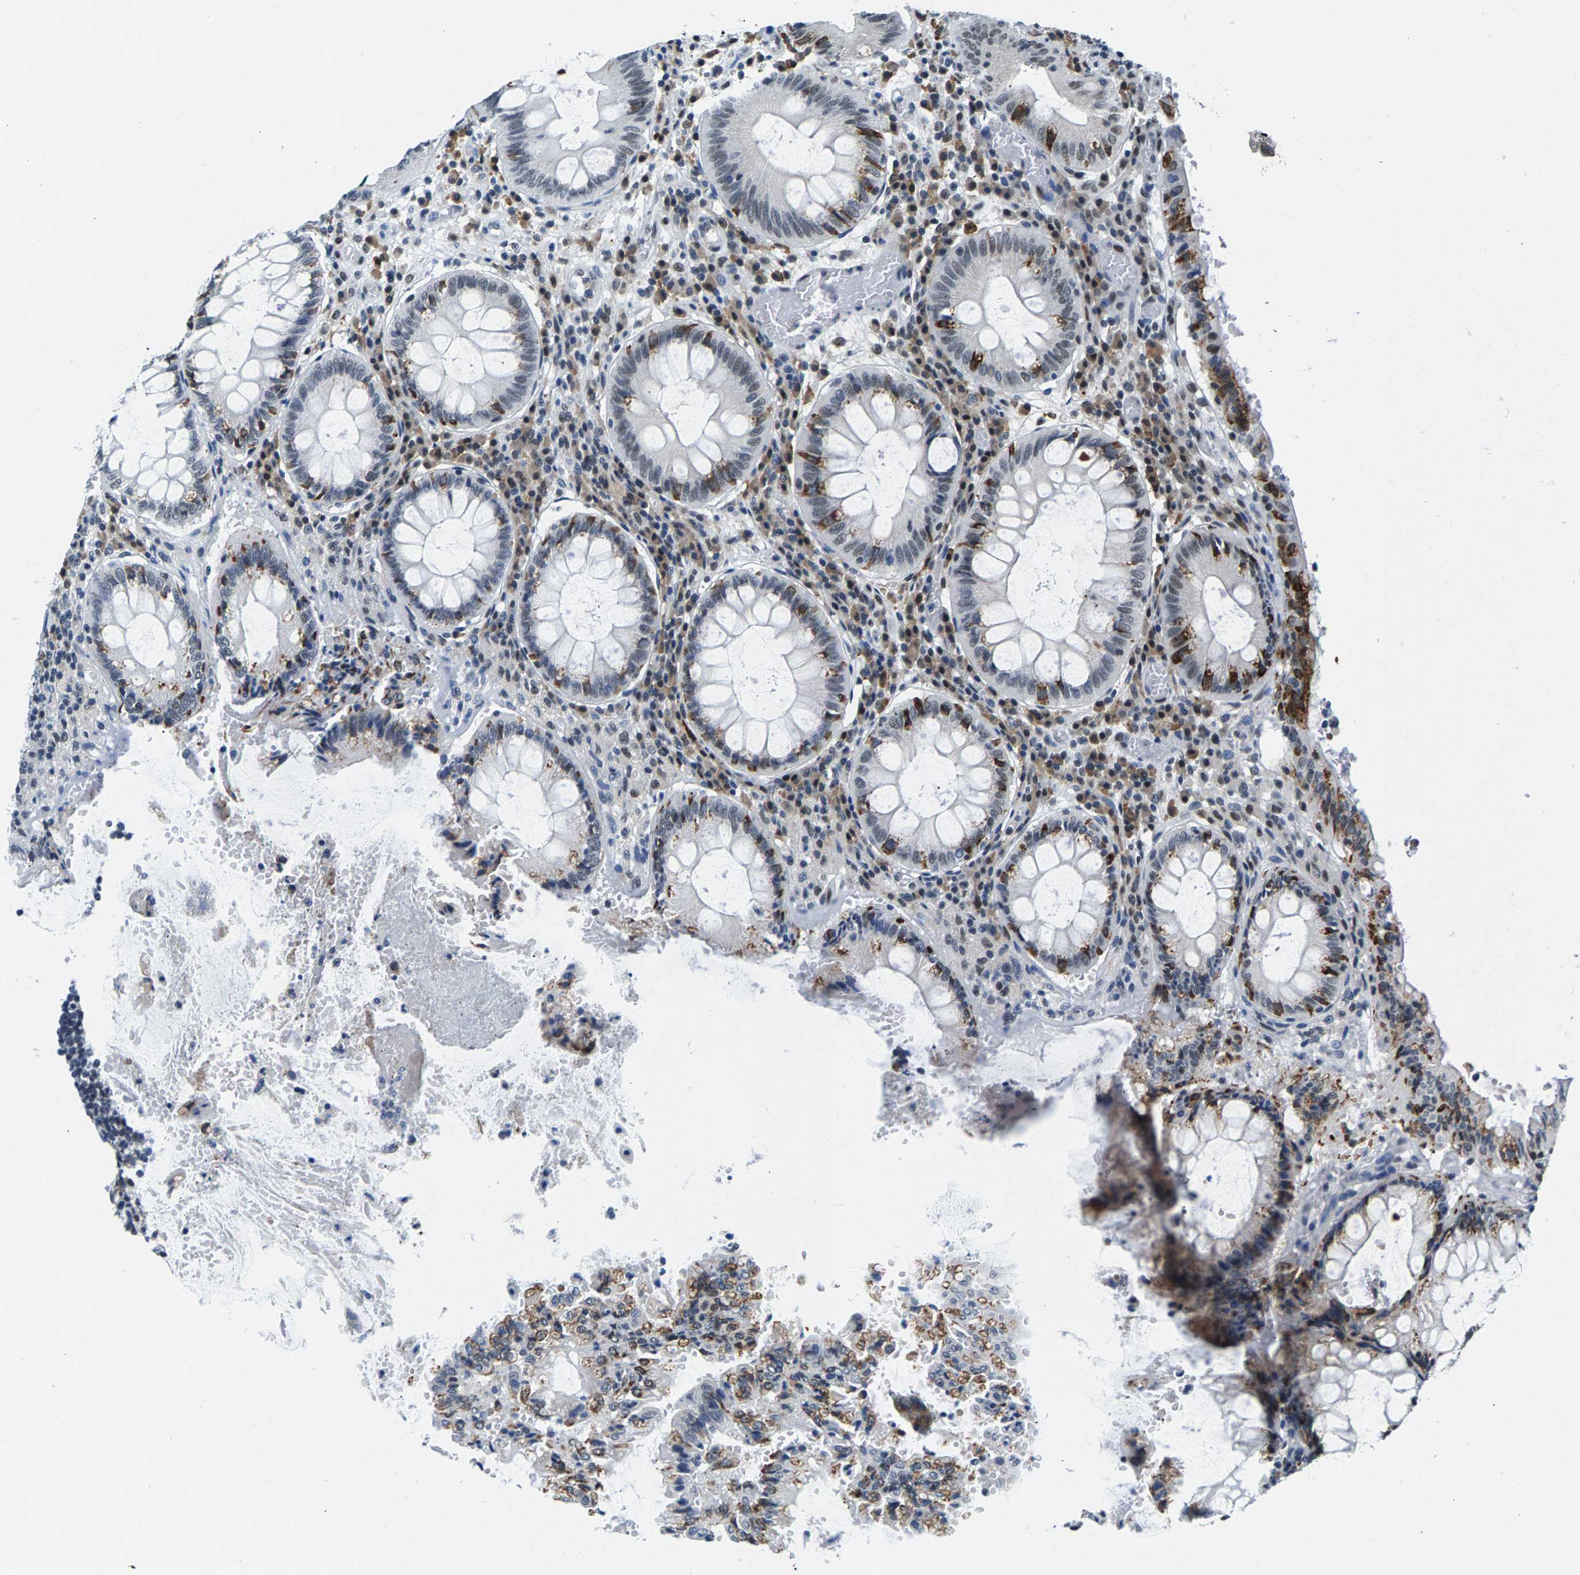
{"staining": {"intensity": "moderate", "quantity": "25%-75%", "location": "cytoplasmic/membranous"}, "tissue": "colorectal cancer", "cell_type": "Tumor cells", "image_type": "cancer", "snomed": [{"axis": "morphology", "description": "Normal tissue, NOS"}, {"axis": "morphology", "description": "Adenocarcinoma, NOS"}, {"axis": "topography", "description": "Rectum"}], "caption": "Adenocarcinoma (colorectal) tissue reveals moderate cytoplasmic/membranous staining in about 25%-75% of tumor cells", "gene": "ATF2", "patient": {"sex": "female", "age": 66}}